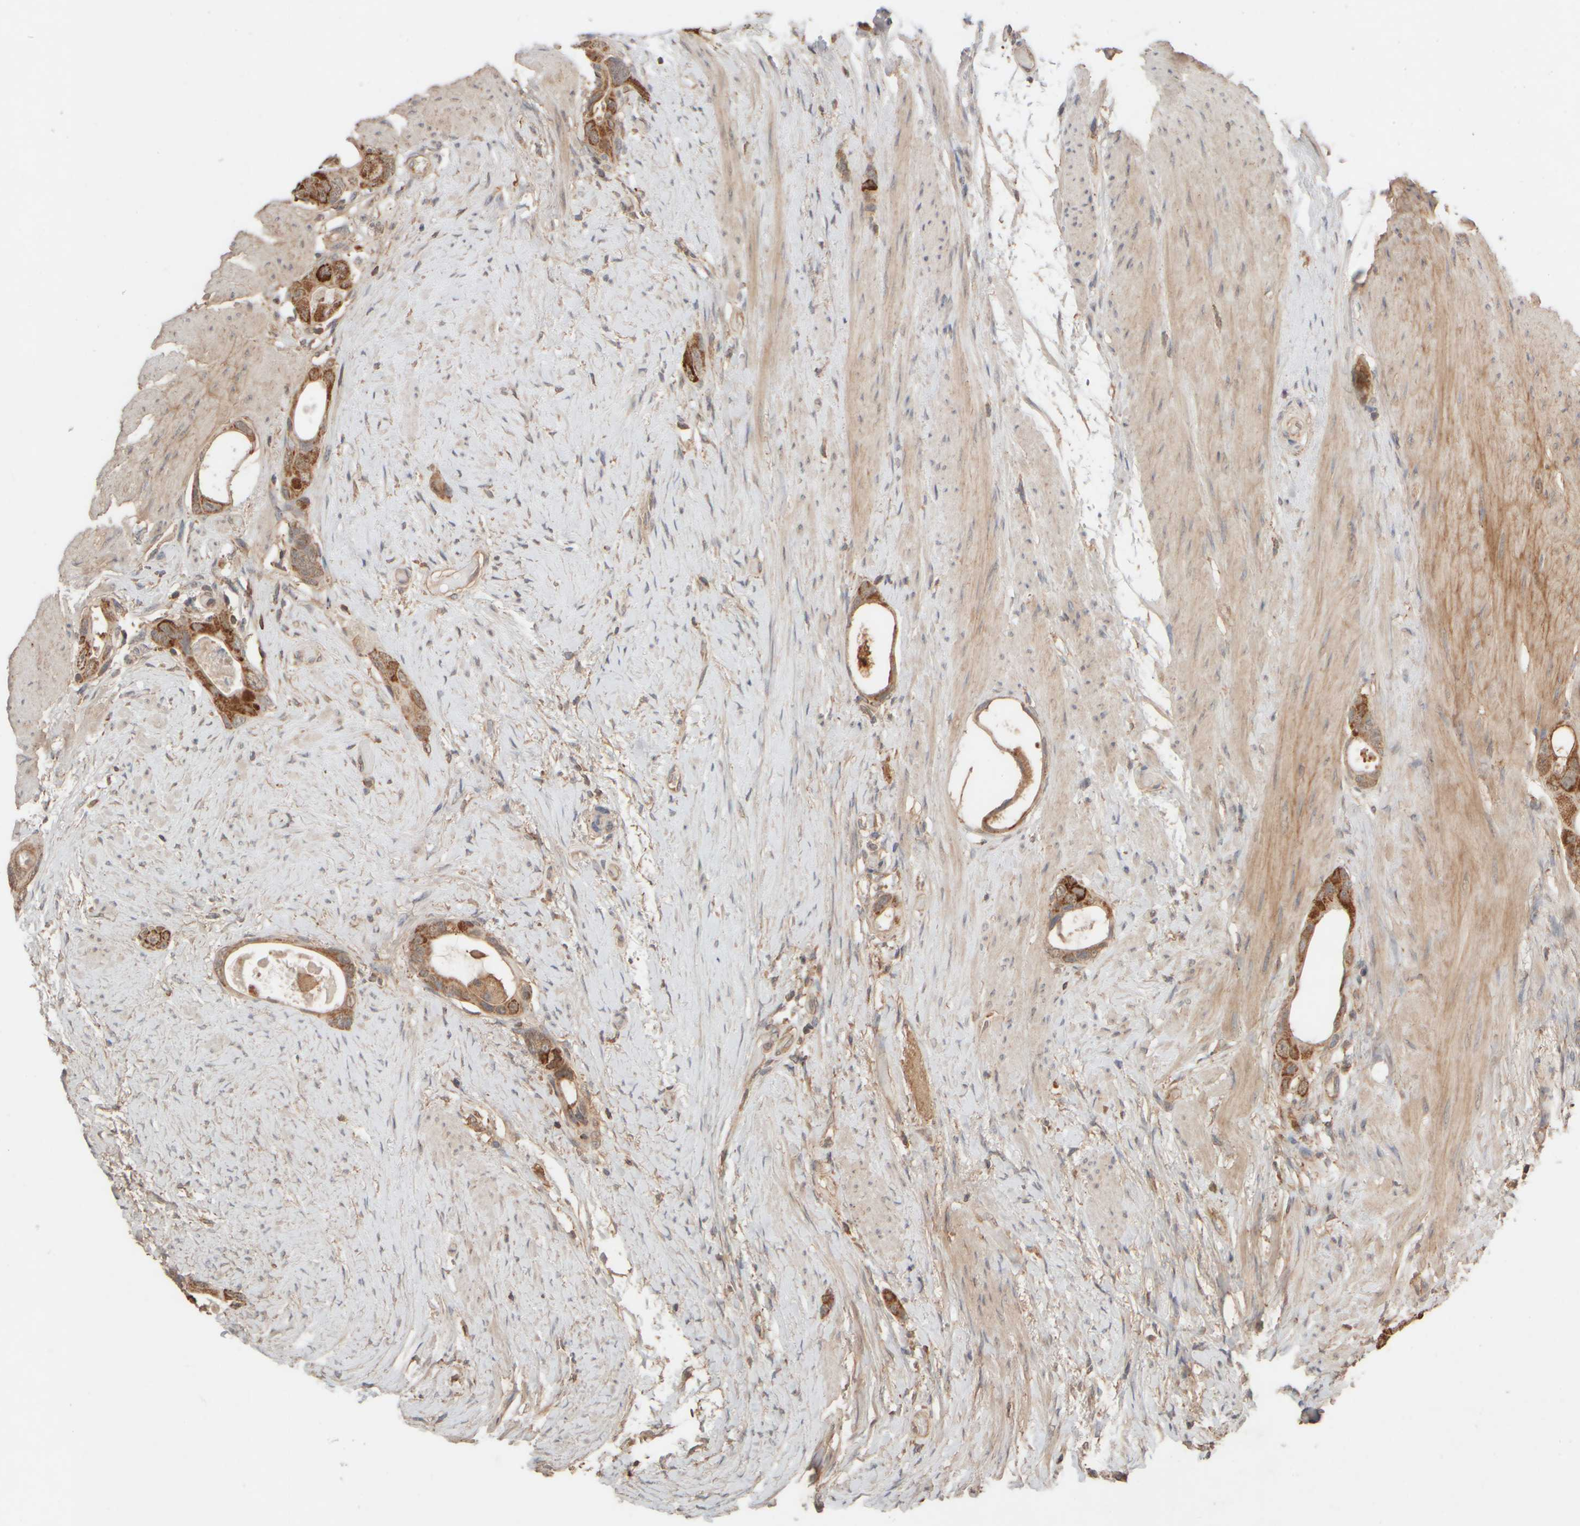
{"staining": {"intensity": "moderate", "quantity": ">75%", "location": "cytoplasmic/membranous"}, "tissue": "colorectal cancer", "cell_type": "Tumor cells", "image_type": "cancer", "snomed": [{"axis": "morphology", "description": "Adenocarcinoma, NOS"}, {"axis": "topography", "description": "Rectum"}], "caption": "The image reveals staining of colorectal adenocarcinoma, revealing moderate cytoplasmic/membranous protein positivity (brown color) within tumor cells.", "gene": "EIF2B3", "patient": {"sex": "male", "age": 51}}